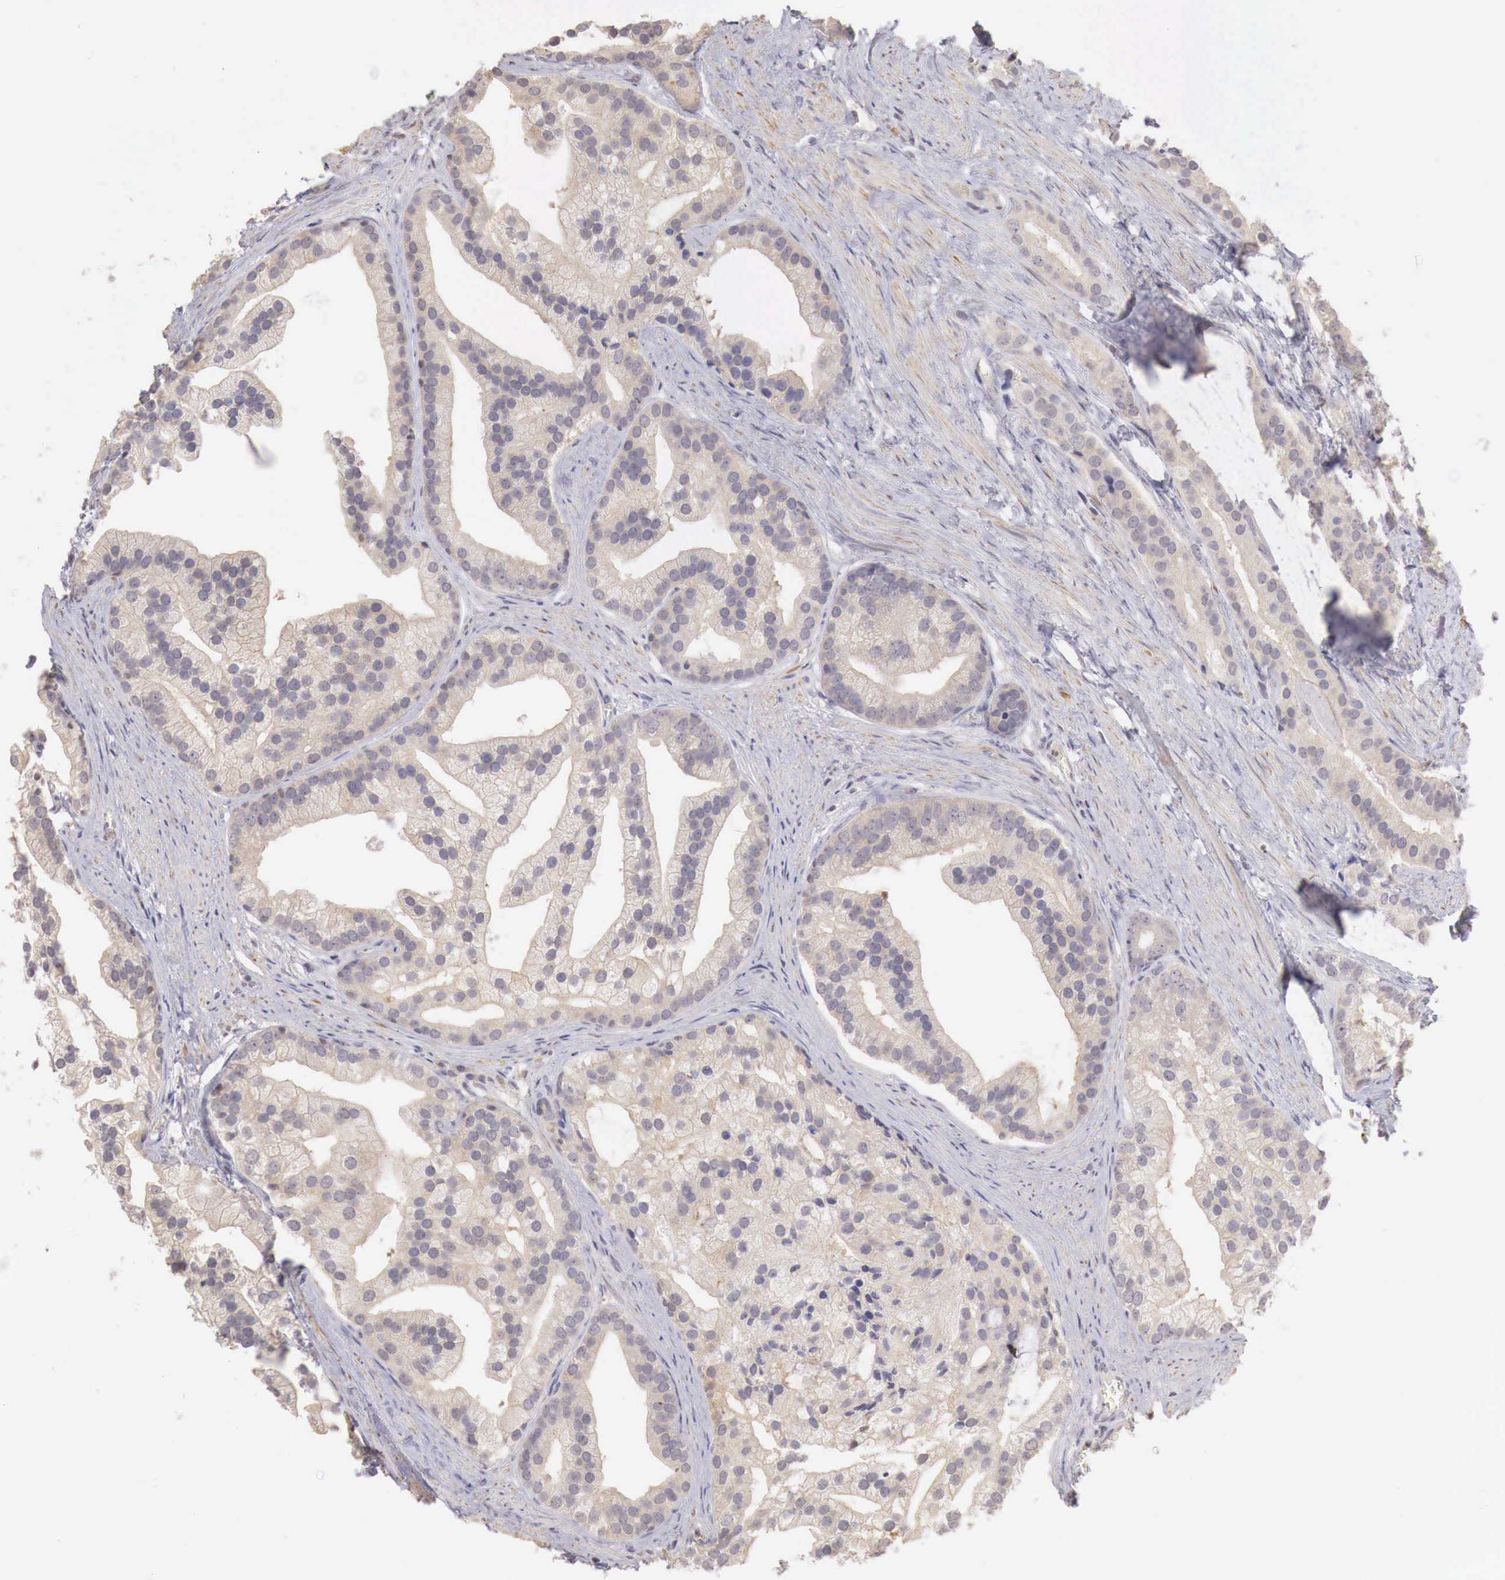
{"staining": {"intensity": "weak", "quantity": ">75%", "location": "cytoplasmic/membranous"}, "tissue": "prostate cancer", "cell_type": "Tumor cells", "image_type": "cancer", "snomed": [{"axis": "morphology", "description": "Adenocarcinoma, Medium grade"}, {"axis": "topography", "description": "Prostate"}], "caption": "Medium-grade adenocarcinoma (prostate) stained with a protein marker demonstrates weak staining in tumor cells.", "gene": "TBC1D9", "patient": {"sex": "male", "age": 65}}